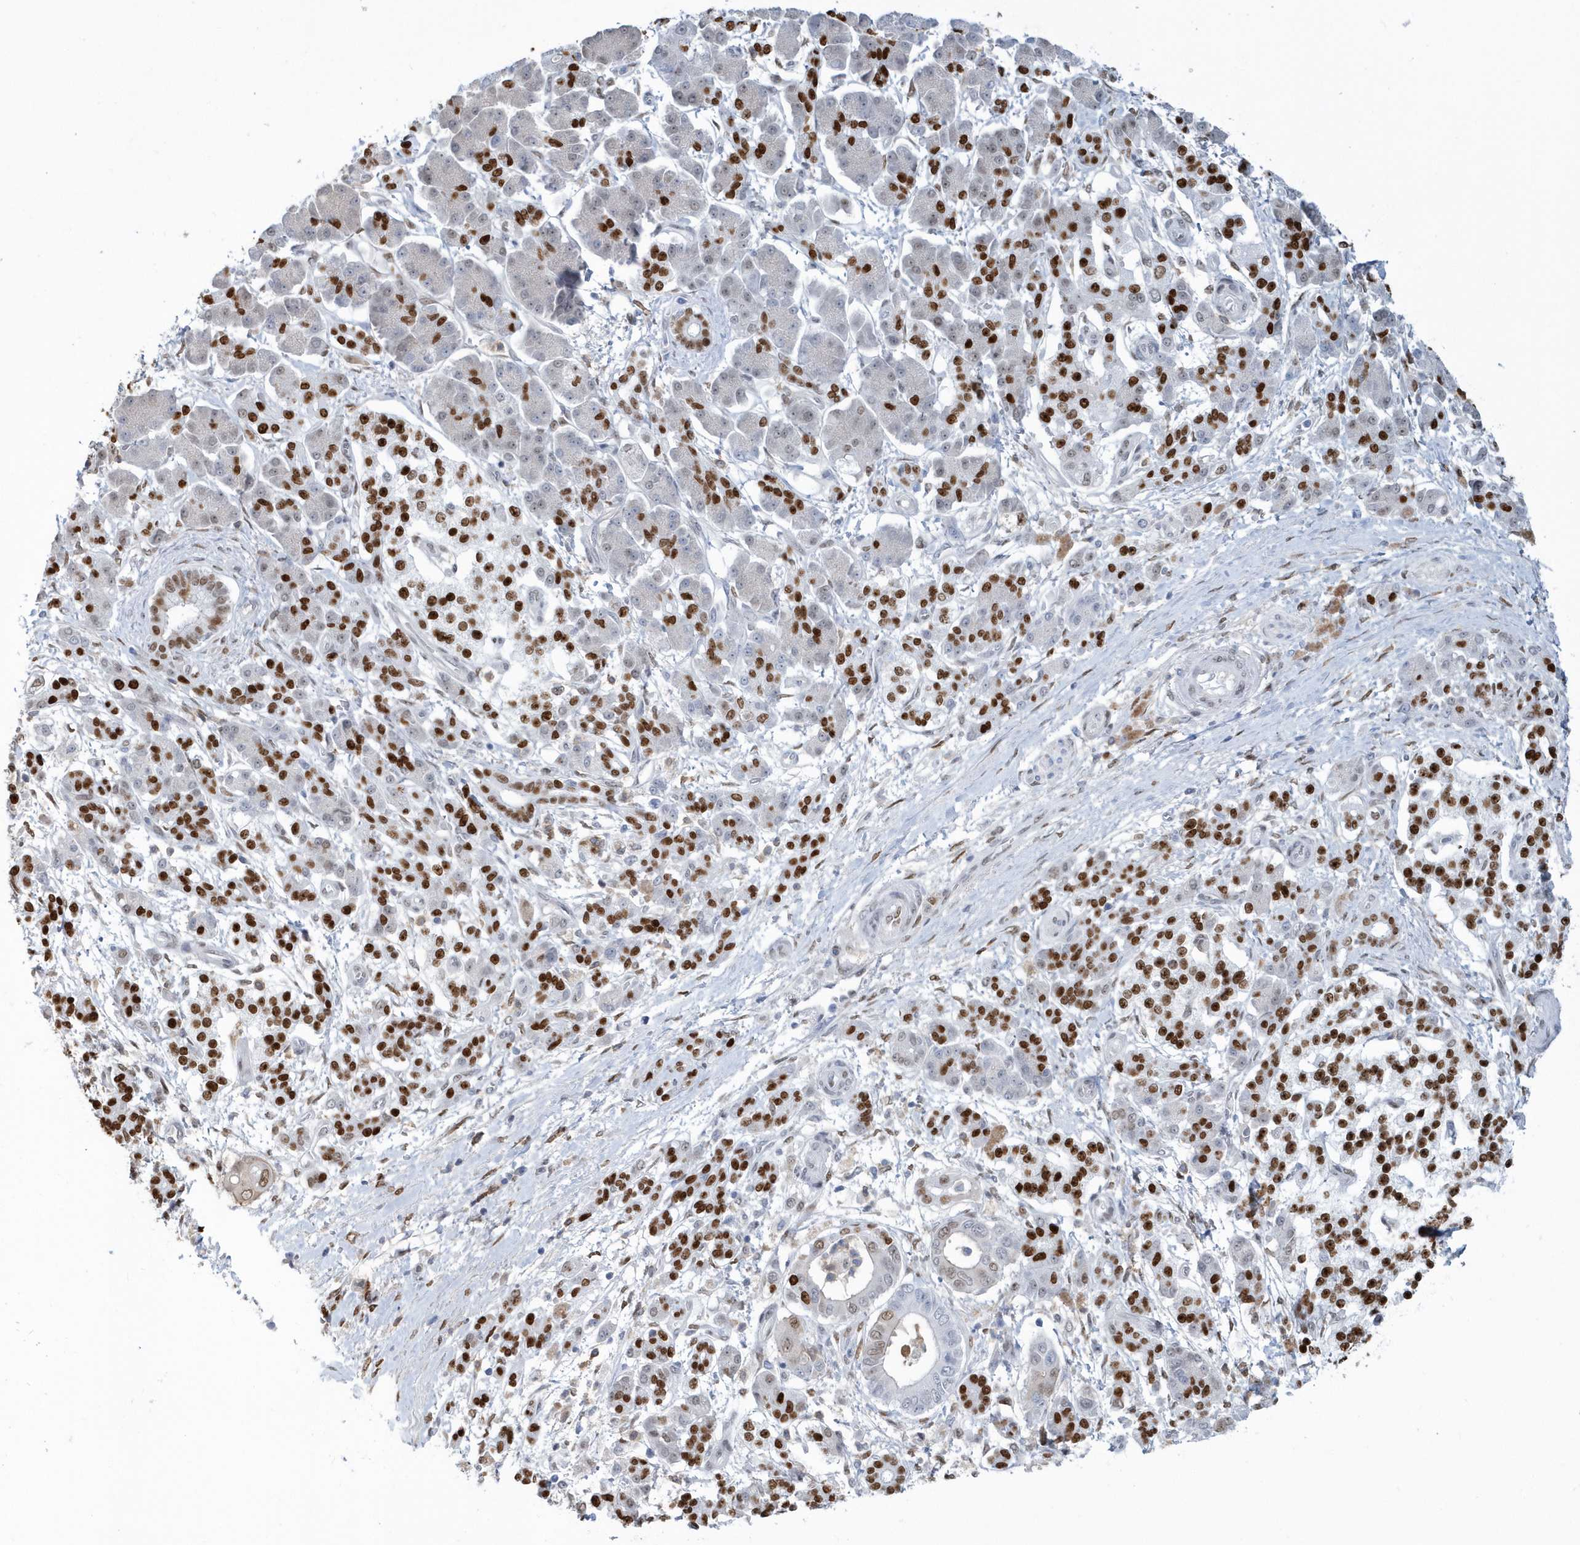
{"staining": {"intensity": "moderate", "quantity": "25%-75%", "location": "nuclear"}, "tissue": "pancreatic cancer", "cell_type": "Tumor cells", "image_type": "cancer", "snomed": [{"axis": "morphology", "description": "Adenocarcinoma, NOS"}, {"axis": "topography", "description": "Pancreas"}], "caption": "Adenocarcinoma (pancreatic) tissue exhibits moderate nuclear staining in approximately 25%-75% of tumor cells", "gene": "MACROH2A2", "patient": {"sex": "male", "age": 68}}